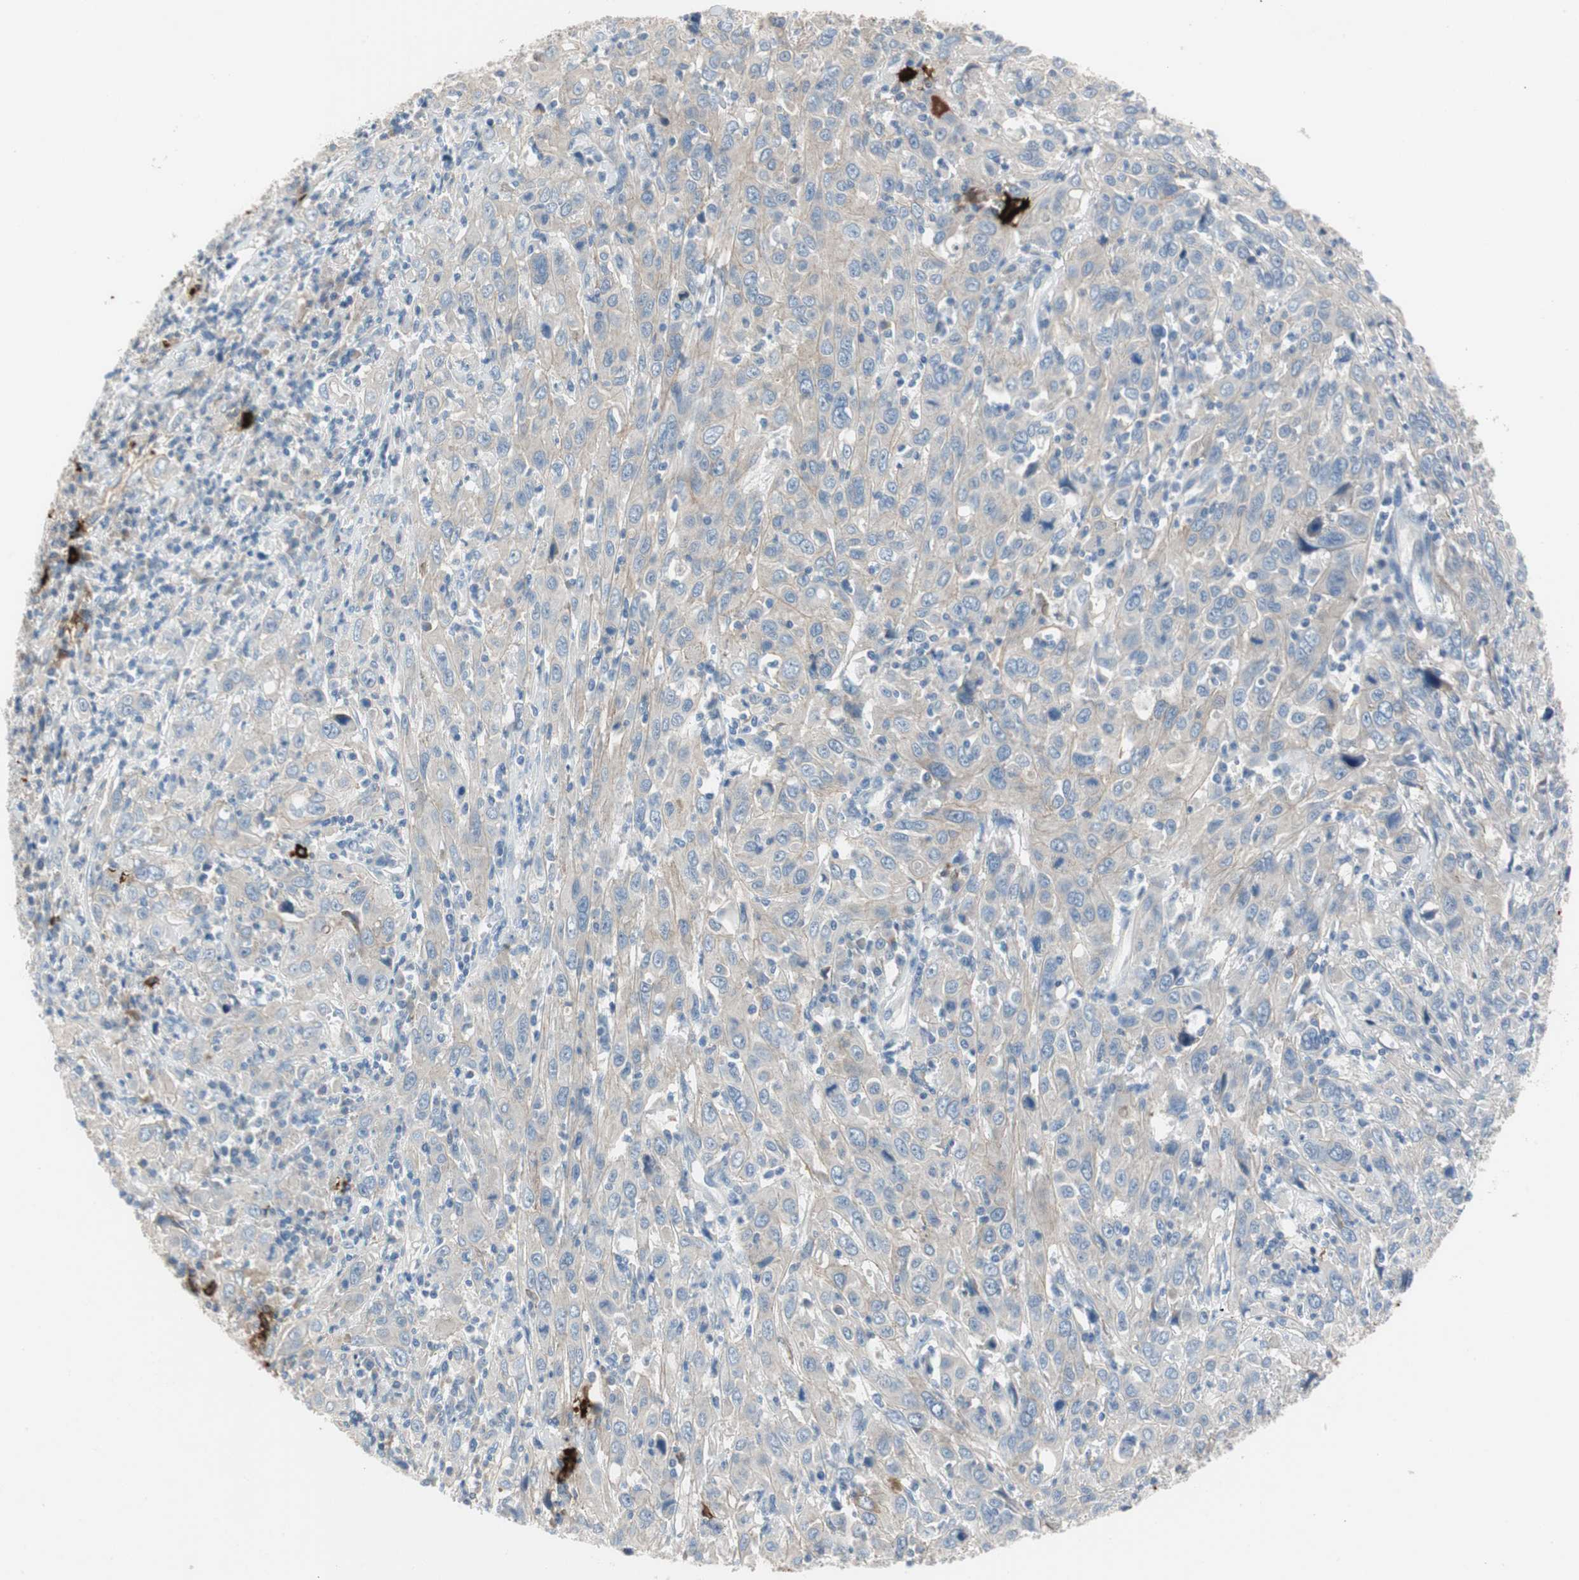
{"staining": {"intensity": "weak", "quantity": "25%-75%", "location": "cytoplasmic/membranous"}, "tissue": "cervical cancer", "cell_type": "Tumor cells", "image_type": "cancer", "snomed": [{"axis": "morphology", "description": "Squamous cell carcinoma, NOS"}, {"axis": "topography", "description": "Cervix"}], "caption": "Protein staining exhibits weak cytoplasmic/membranous positivity in approximately 25%-75% of tumor cells in squamous cell carcinoma (cervical).", "gene": "CPA3", "patient": {"sex": "female", "age": 46}}